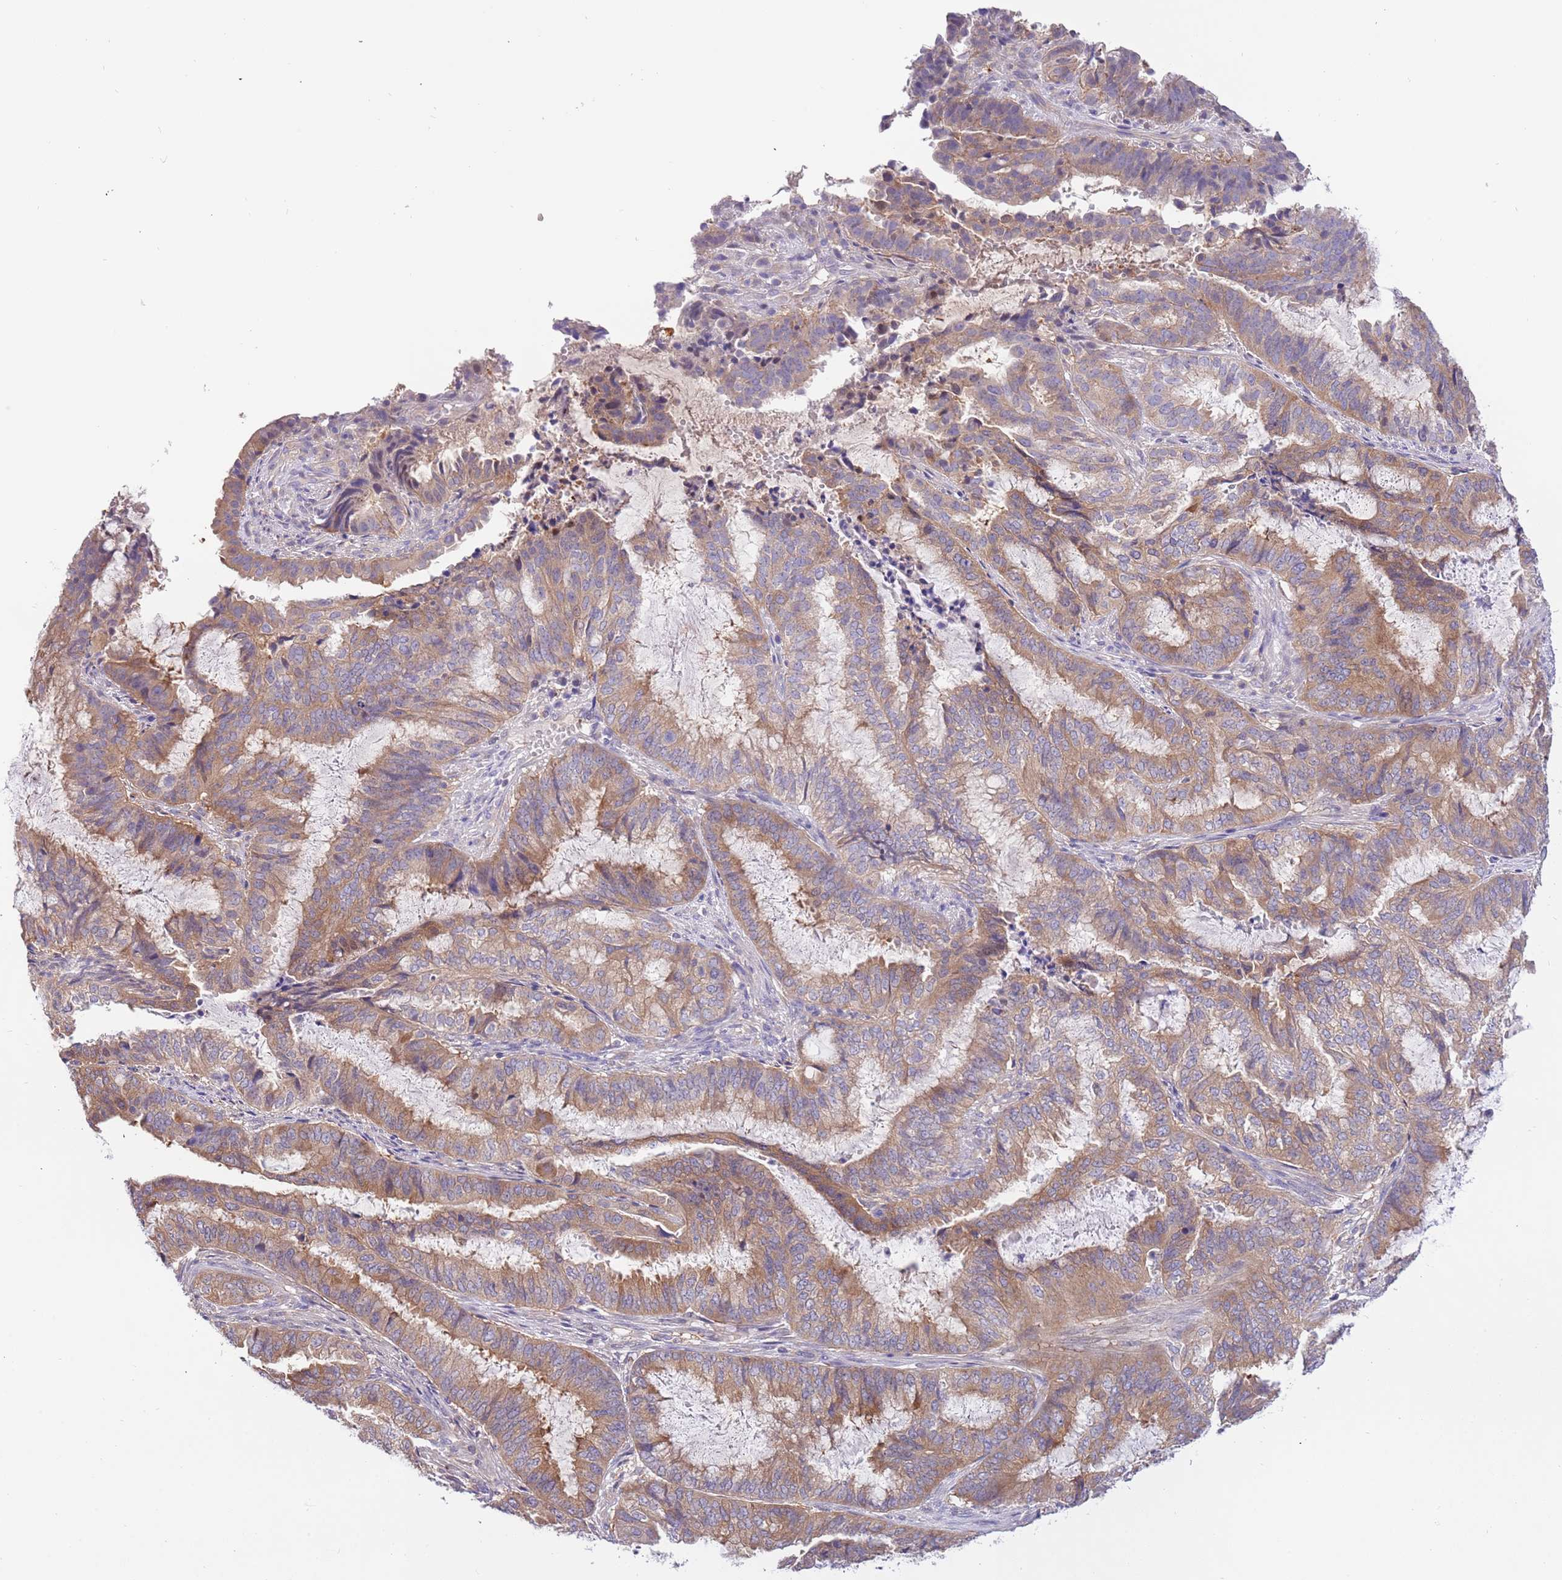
{"staining": {"intensity": "moderate", "quantity": ">75%", "location": "cytoplasmic/membranous"}, "tissue": "endometrial cancer", "cell_type": "Tumor cells", "image_type": "cancer", "snomed": [{"axis": "morphology", "description": "Adenocarcinoma, NOS"}, {"axis": "topography", "description": "Endometrium"}], "caption": "Immunohistochemical staining of human endometrial cancer exhibits moderate cytoplasmic/membranous protein positivity in approximately >75% of tumor cells. The staining was performed using DAB (3,3'-diaminobenzidine), with brown indicating positive protein expression. Nuclei are stained blue with hematoxylin.", "gene": "STIP1", "patient": {"sex": "female", "age": 51}}